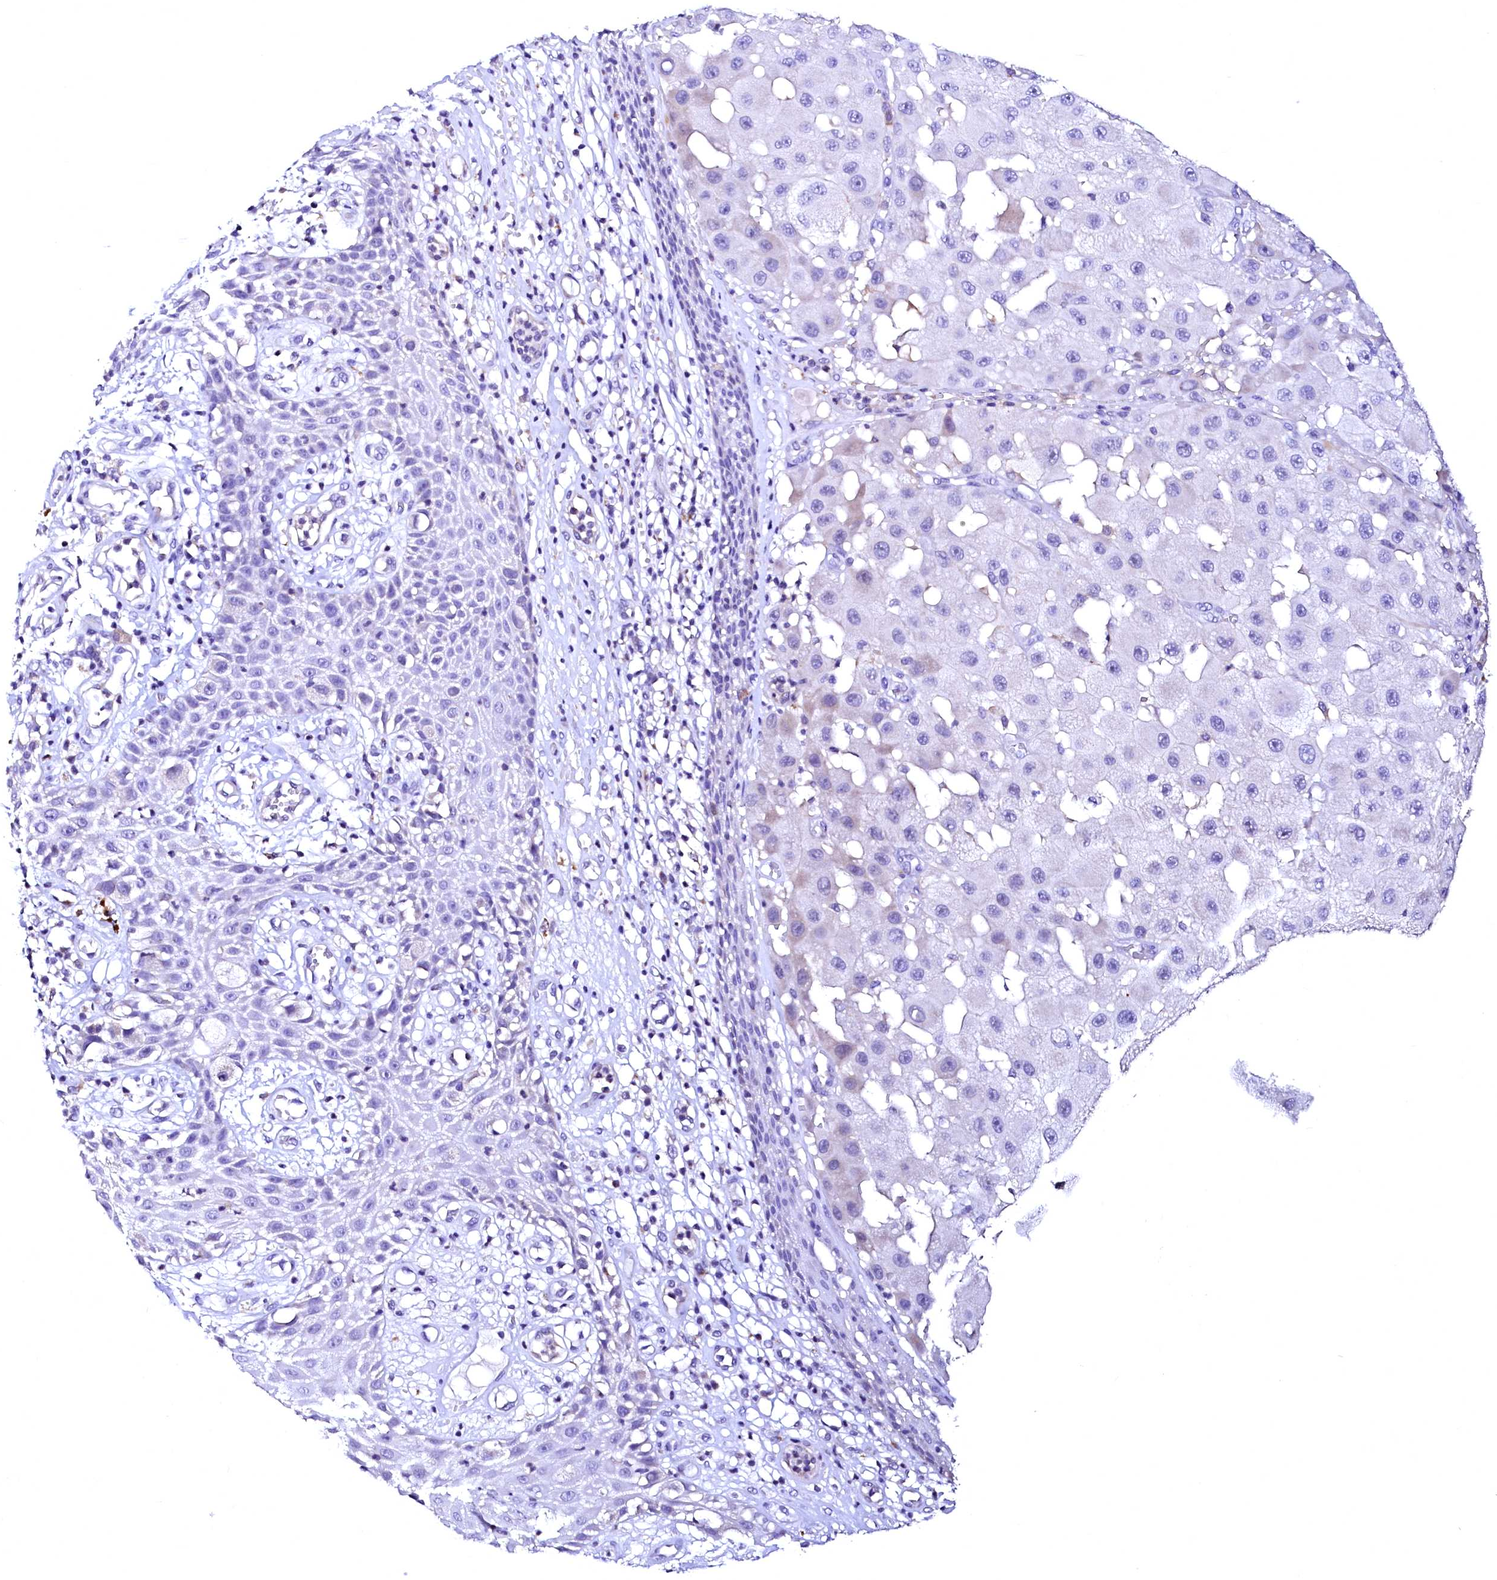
{"staining": {"intensity": "negative", "quantity": "none", "location": "none"}, "tissue": "melanoma", "cell_type": "Tumor cells", "image_type": "cancer", "snomed": [{"axis": "morphology", "description": "Malignant melanoma, NOS"}, {"axis": "topography", "description": "Skin"}], "caption": "This photomicrograph is of malignant melanoma stained with immunohistochemistry (IHC) to label a protein in brown with the nuclei are counter-stained blue. There is no positivity in tumor cells. (Brightfield microscopy of DAB (3,3'-diaminobenzidine) IHC at high magnification).", "gene": "NALF1", "patient": {"sex": "female", "age": 81}}